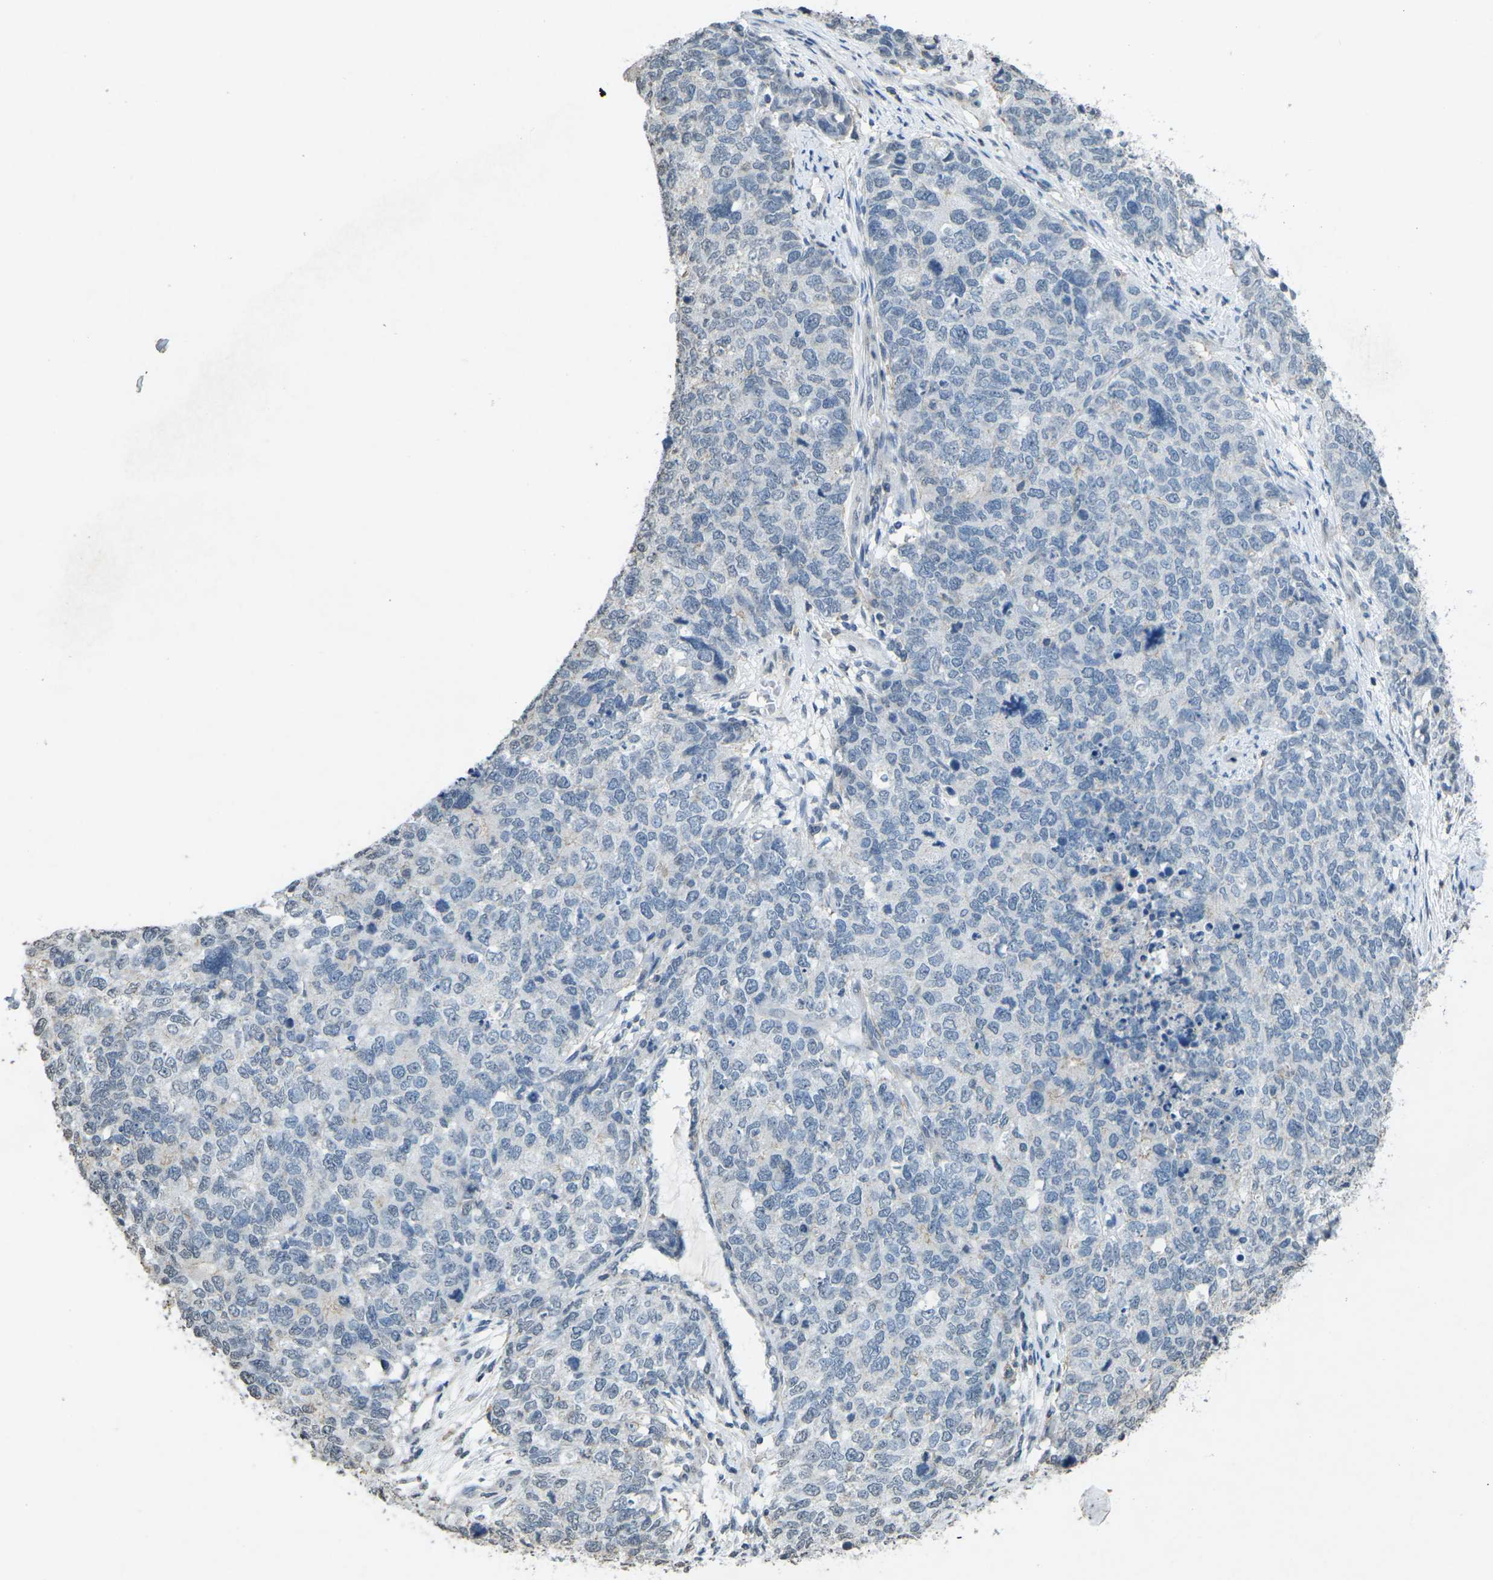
{"staining": {"intensity": "negative", "quantity": "none", "location": "none"}, "tissue": "cervical cancer", "cell_type": "Tumor cells", "image_type": "cancer", "snomed": [{"axis": "morphology", "description": "Squamous cell carcinoma, NOS"}, {"axis": "topography", "description": "Cervix"}], "caption": "A histopathology image of human cervical cancer (squamous cell carcinoma) is negative for staining in tumor cells.", "gene": "TFR2", "patient": {"sex": "female", "age": 63}}